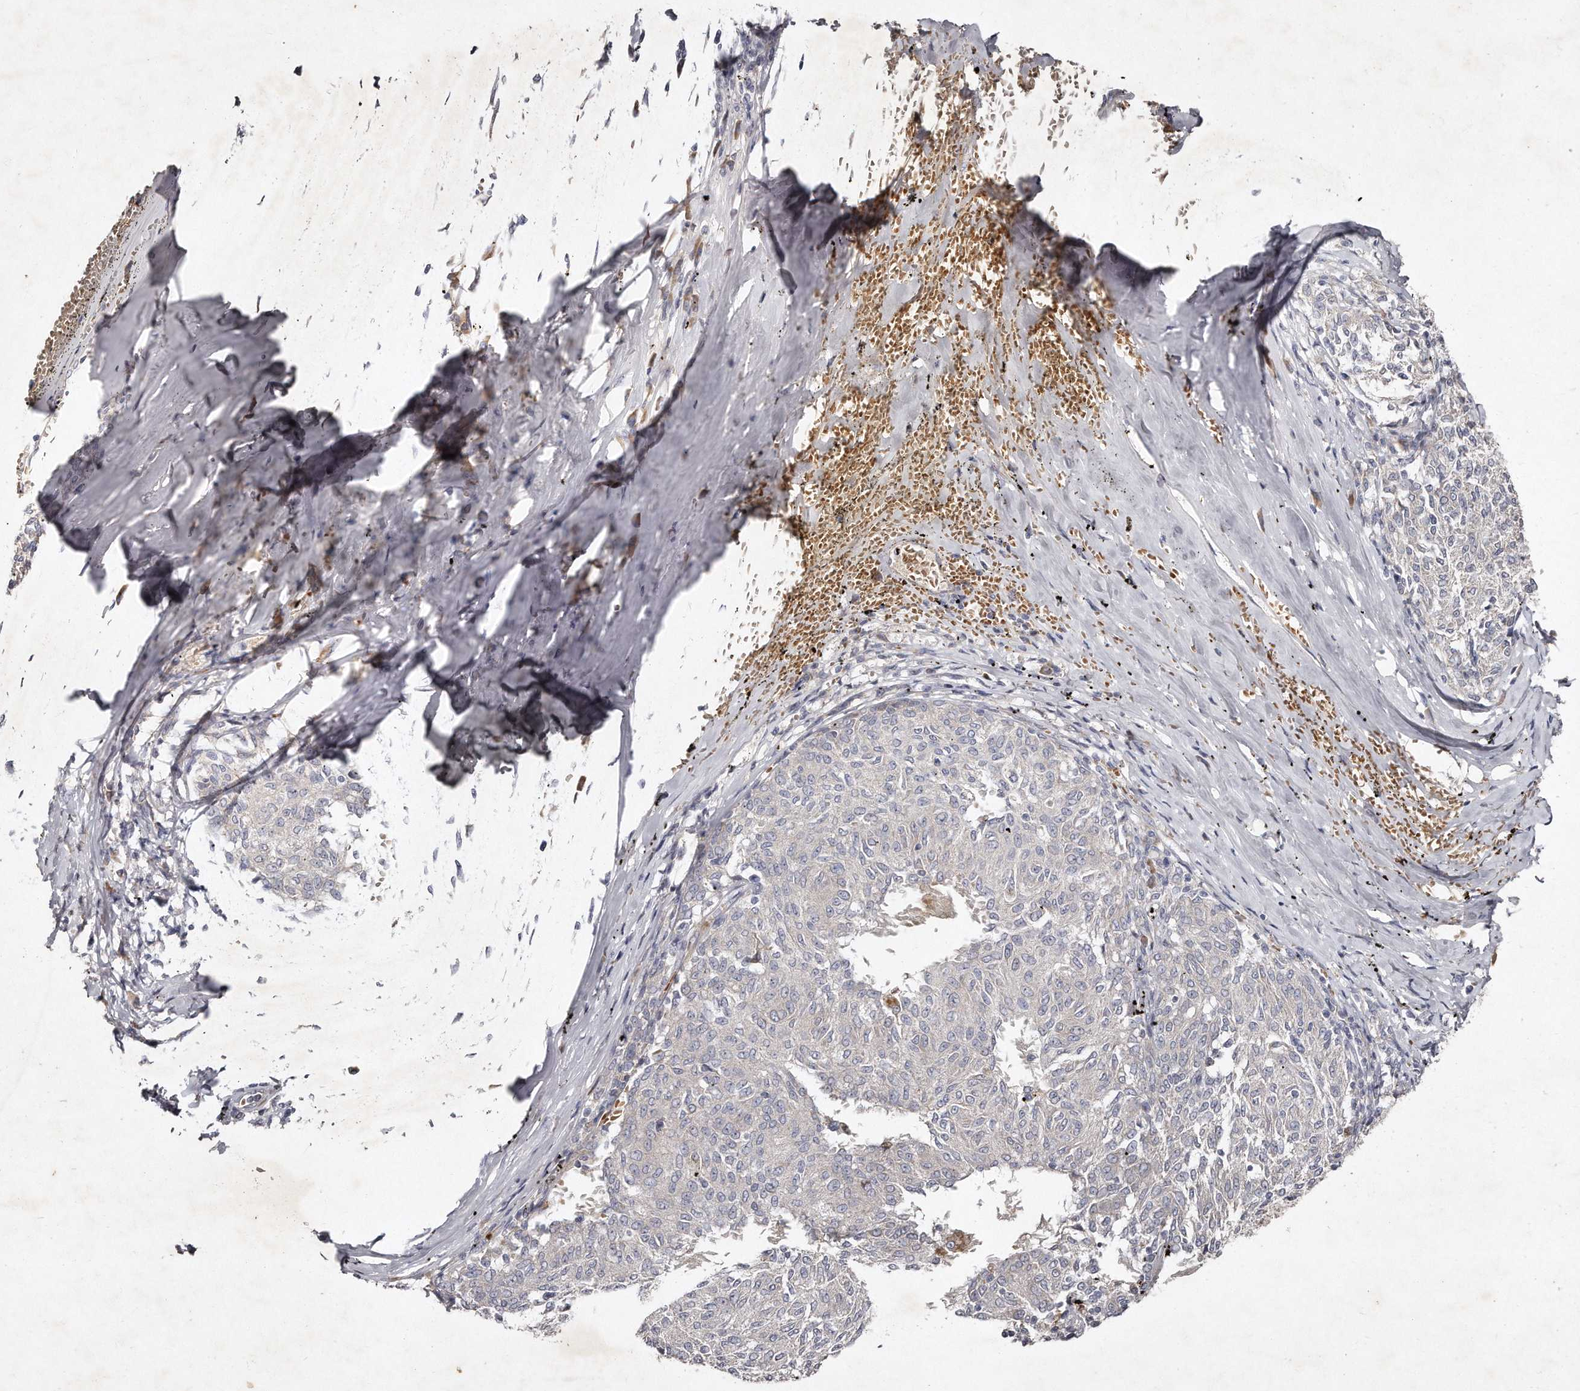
{"staining": {"intensity": "negative", "quantity": "none", "location": "none"}, "tissue": "melanoma", "cell_type": "Tumor cells", "image_type": "cancer", "snomed": [{"axis": "morphology", "description": "Malignant melanoma, NOS"}, {"axis": "topography", "description": "Skin"}], "caption": "DAB immunohistochemical staining of human melanoma reveals no significant staining in tumor cells.", "gene": "TECR", "patient": {"sex": "female", "age": 72}}